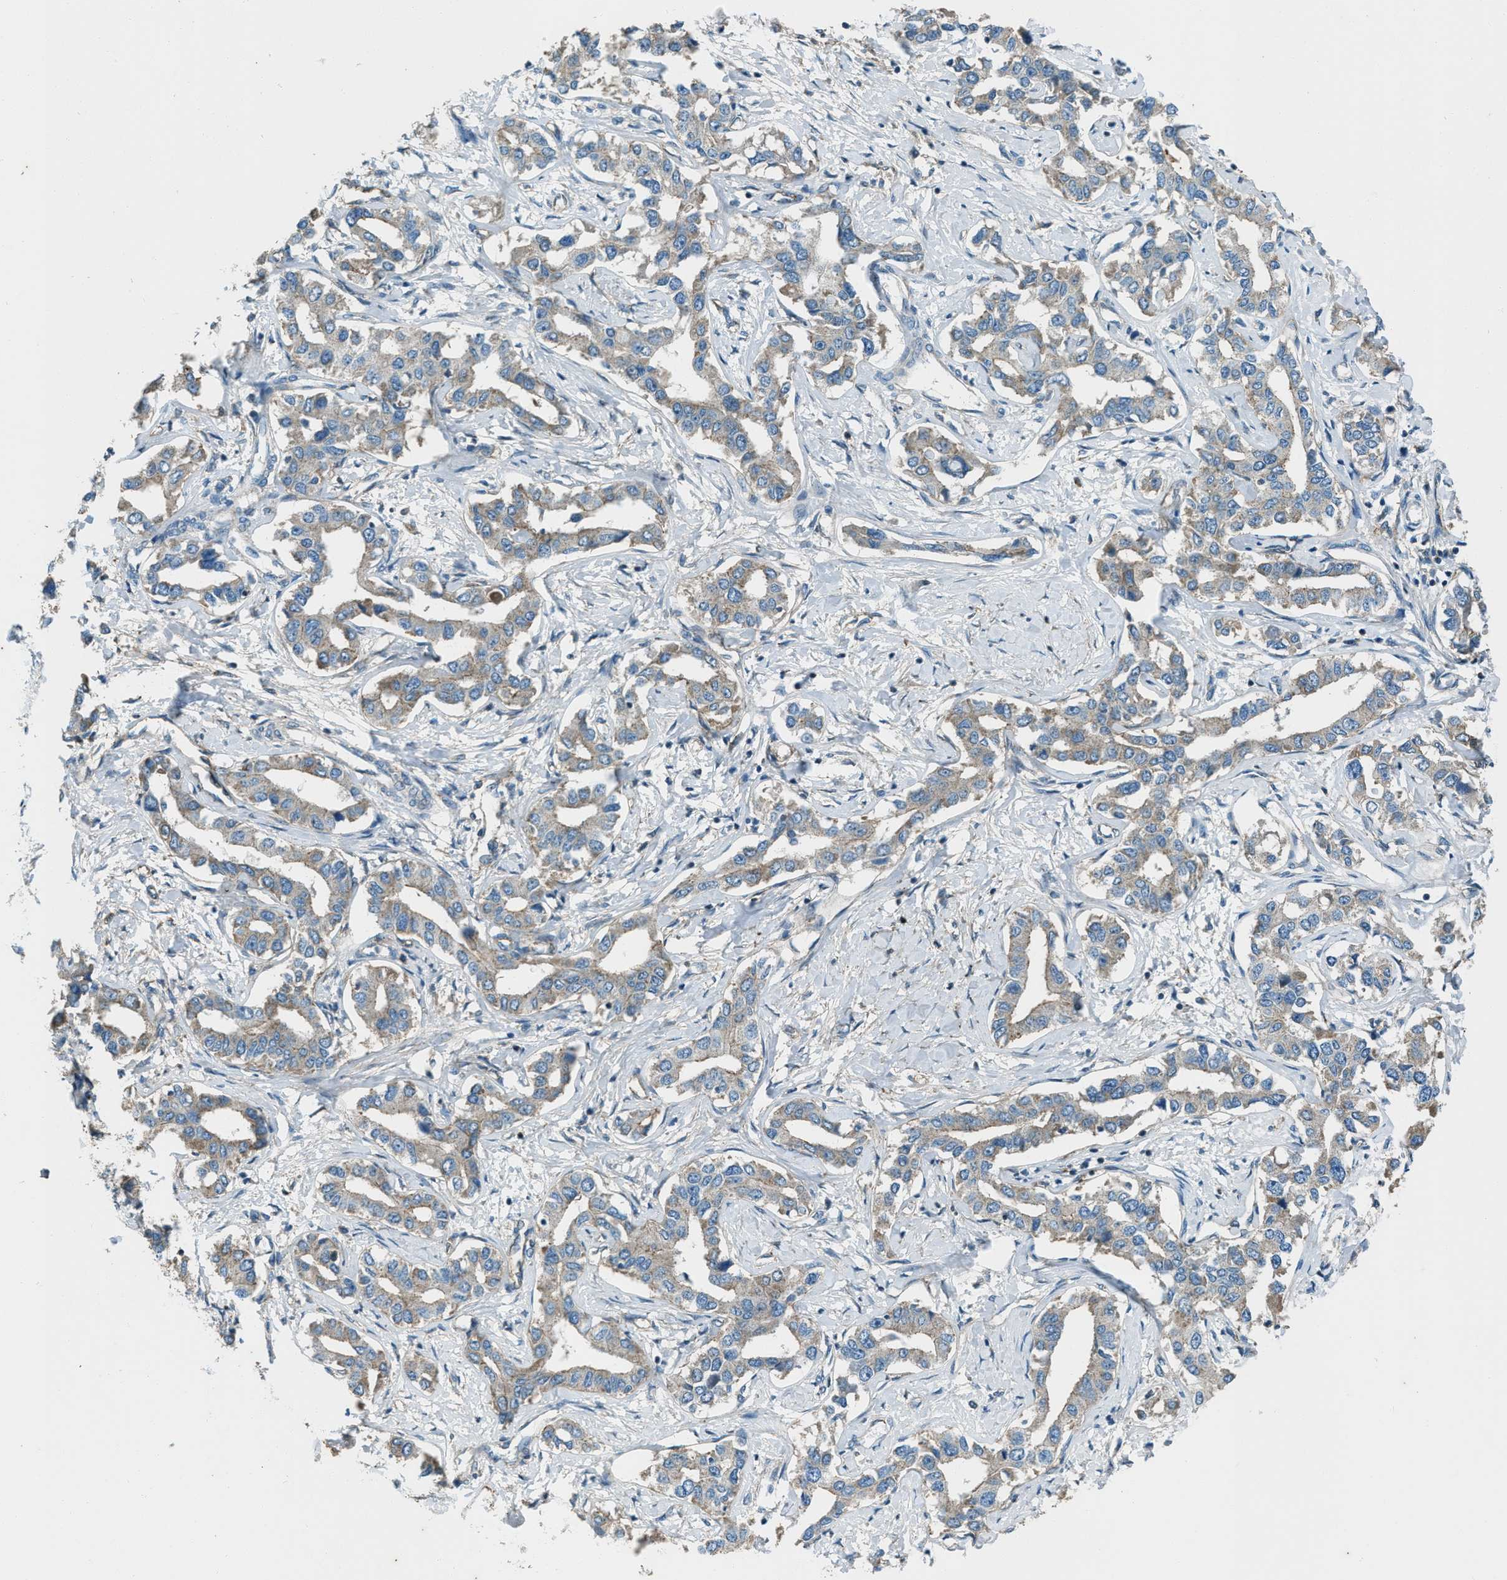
{"staining": {"intensity": "weak", "quantity": "25%-75%", "location": "cytoplasmic/membranous"}, "tissue": "liver cancer", "cell_type": "Tumor cells", "image_type": "cancer", "snomed": [{"axis": "morphology", "description": "Cholangiocarcinoma"}, {"axis": "topography", "description": "Liver"}], "caption": "The photomicrograph demonstrates a brown stain indicating the presence of a protein in the cytoplasmic/membranous of tumor cells in cholangiocarcinoma (liver).", "gene": "SVIL", "patient": {"sex": "male", "age": 59}}